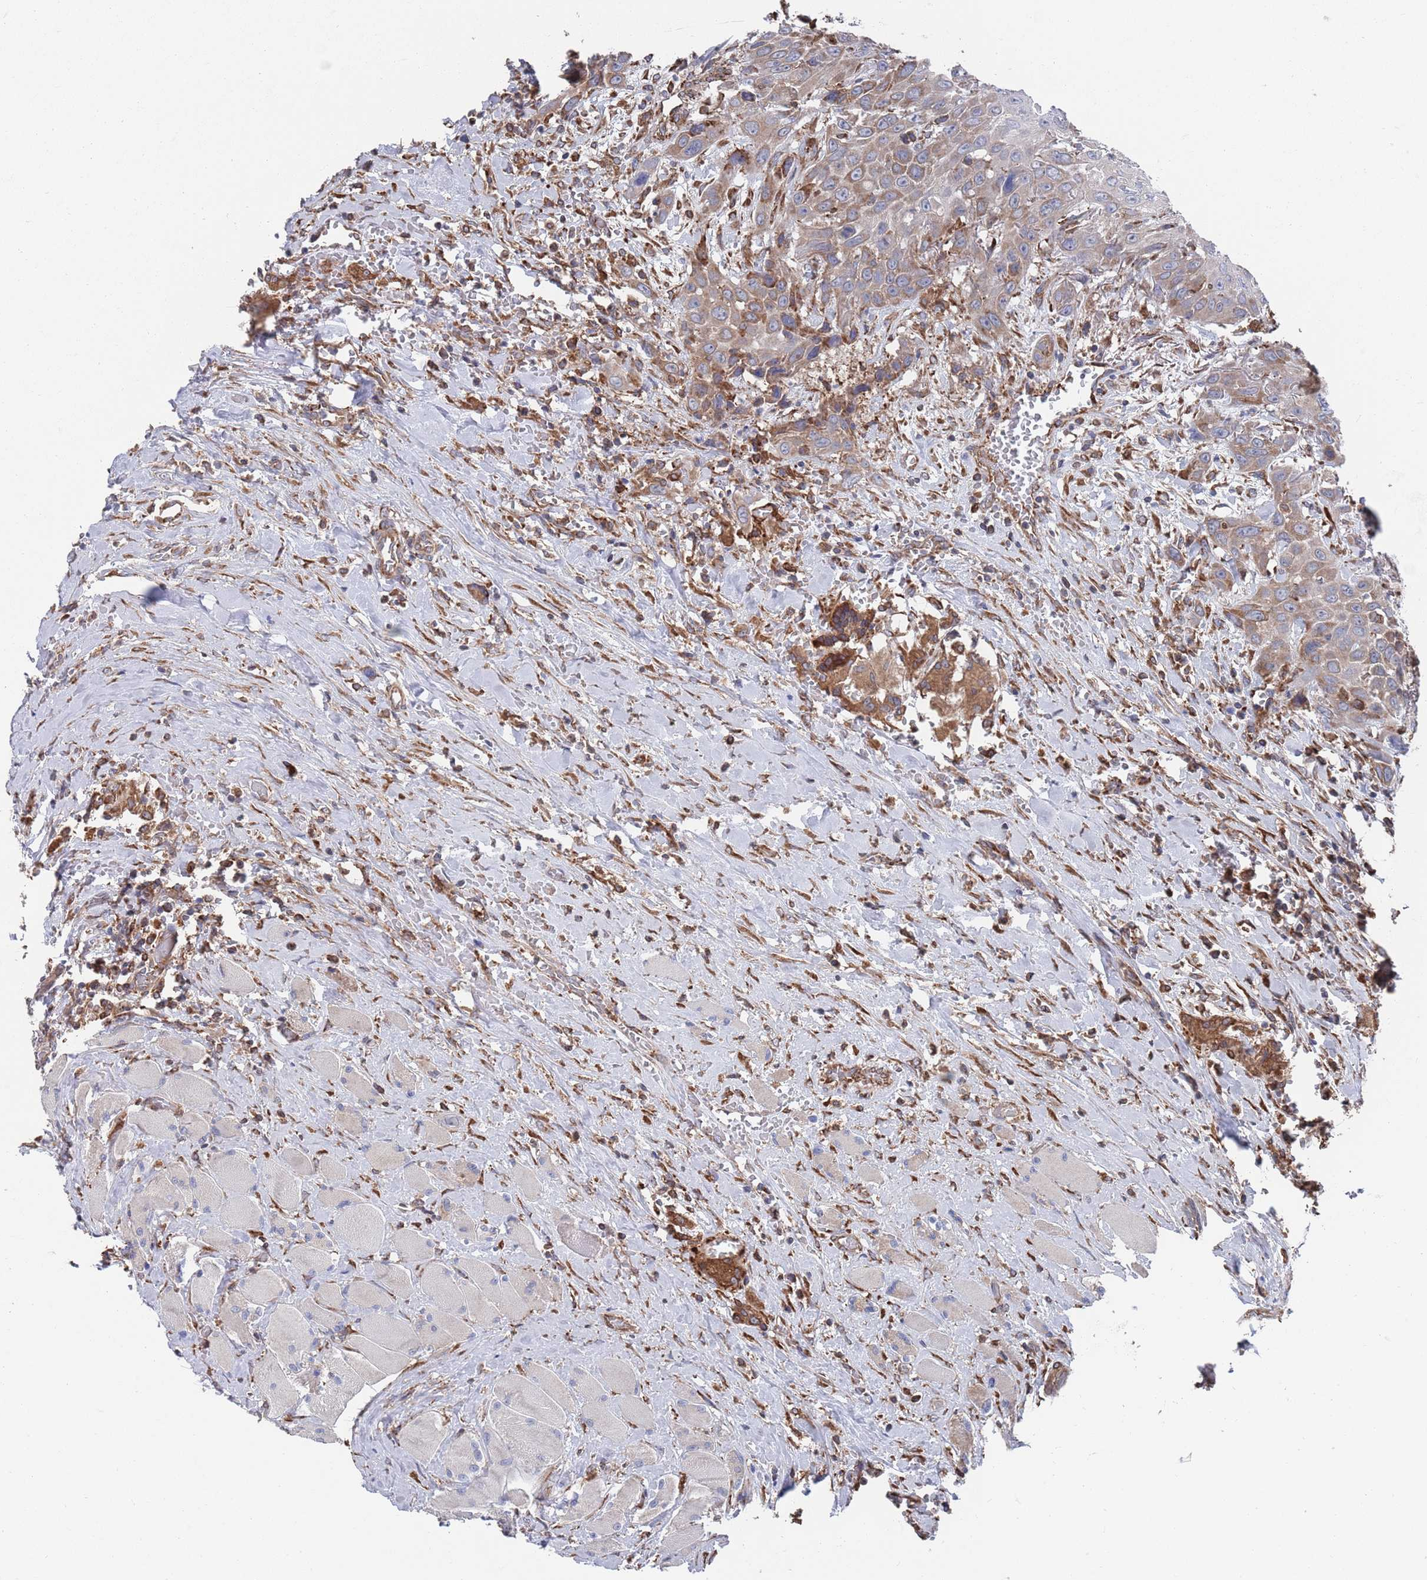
{"staining": {"intensity": "moderate", "quantity": "<25%", "location": "cytoplasmic/membranous"}, "tissue": "head and neck cancer", "cell_type": "Tumor cells", "image_type": "cancer", "snomed": [{"axis": "morphology", "description": "Squamous cell carcinoma, NOS"}, {"axis": "topography", "description": "Head-Neck"}], "caption": "Immunohistochemical staining of human head and neck squamous cell carcinoma exhibits low levels of moderate cytoplasmic/membranous expression in approximately <25% of tumor cells.", "gene": "GID8", "patient": {"sex": "male", "age": 81}}